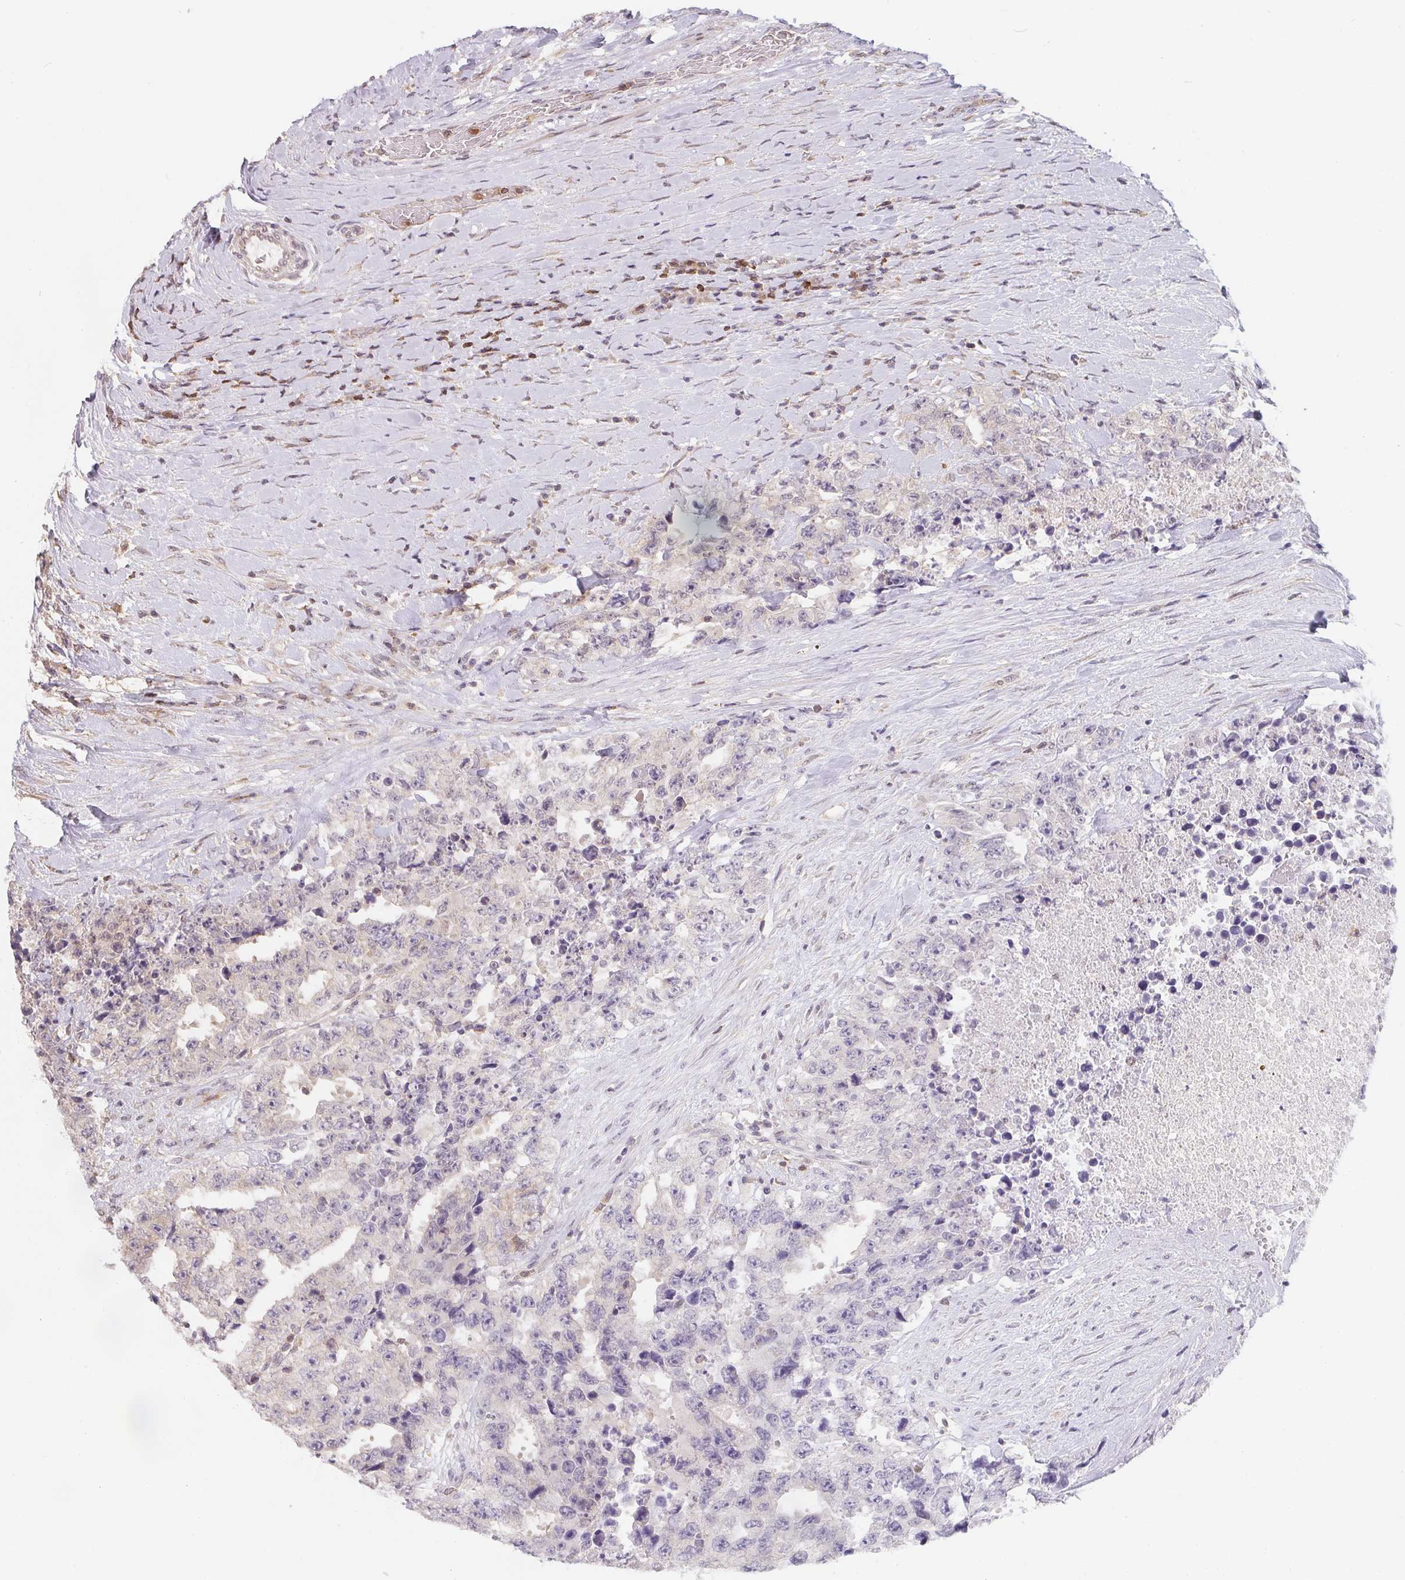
{"staining": {"intensity": "negative", "quantity": "none", "location": "none"}, "tissue": "testis cancer", "cell_type": "Tumor cells", "image_type": "cancer", "snomed": [{"axis": "morphology", "description": "Carcinoma, Embryonal, NOS"}, {"axis": "topography", "description": "Testis"}], "caption": "This is an immunohistochemistry (IHC) micrograph of human embryonal carcinoma (testis). There is no staining in tumor cells.", "gene": "ANKRD13A", "patient": {"sex": "male", "age": 24}}